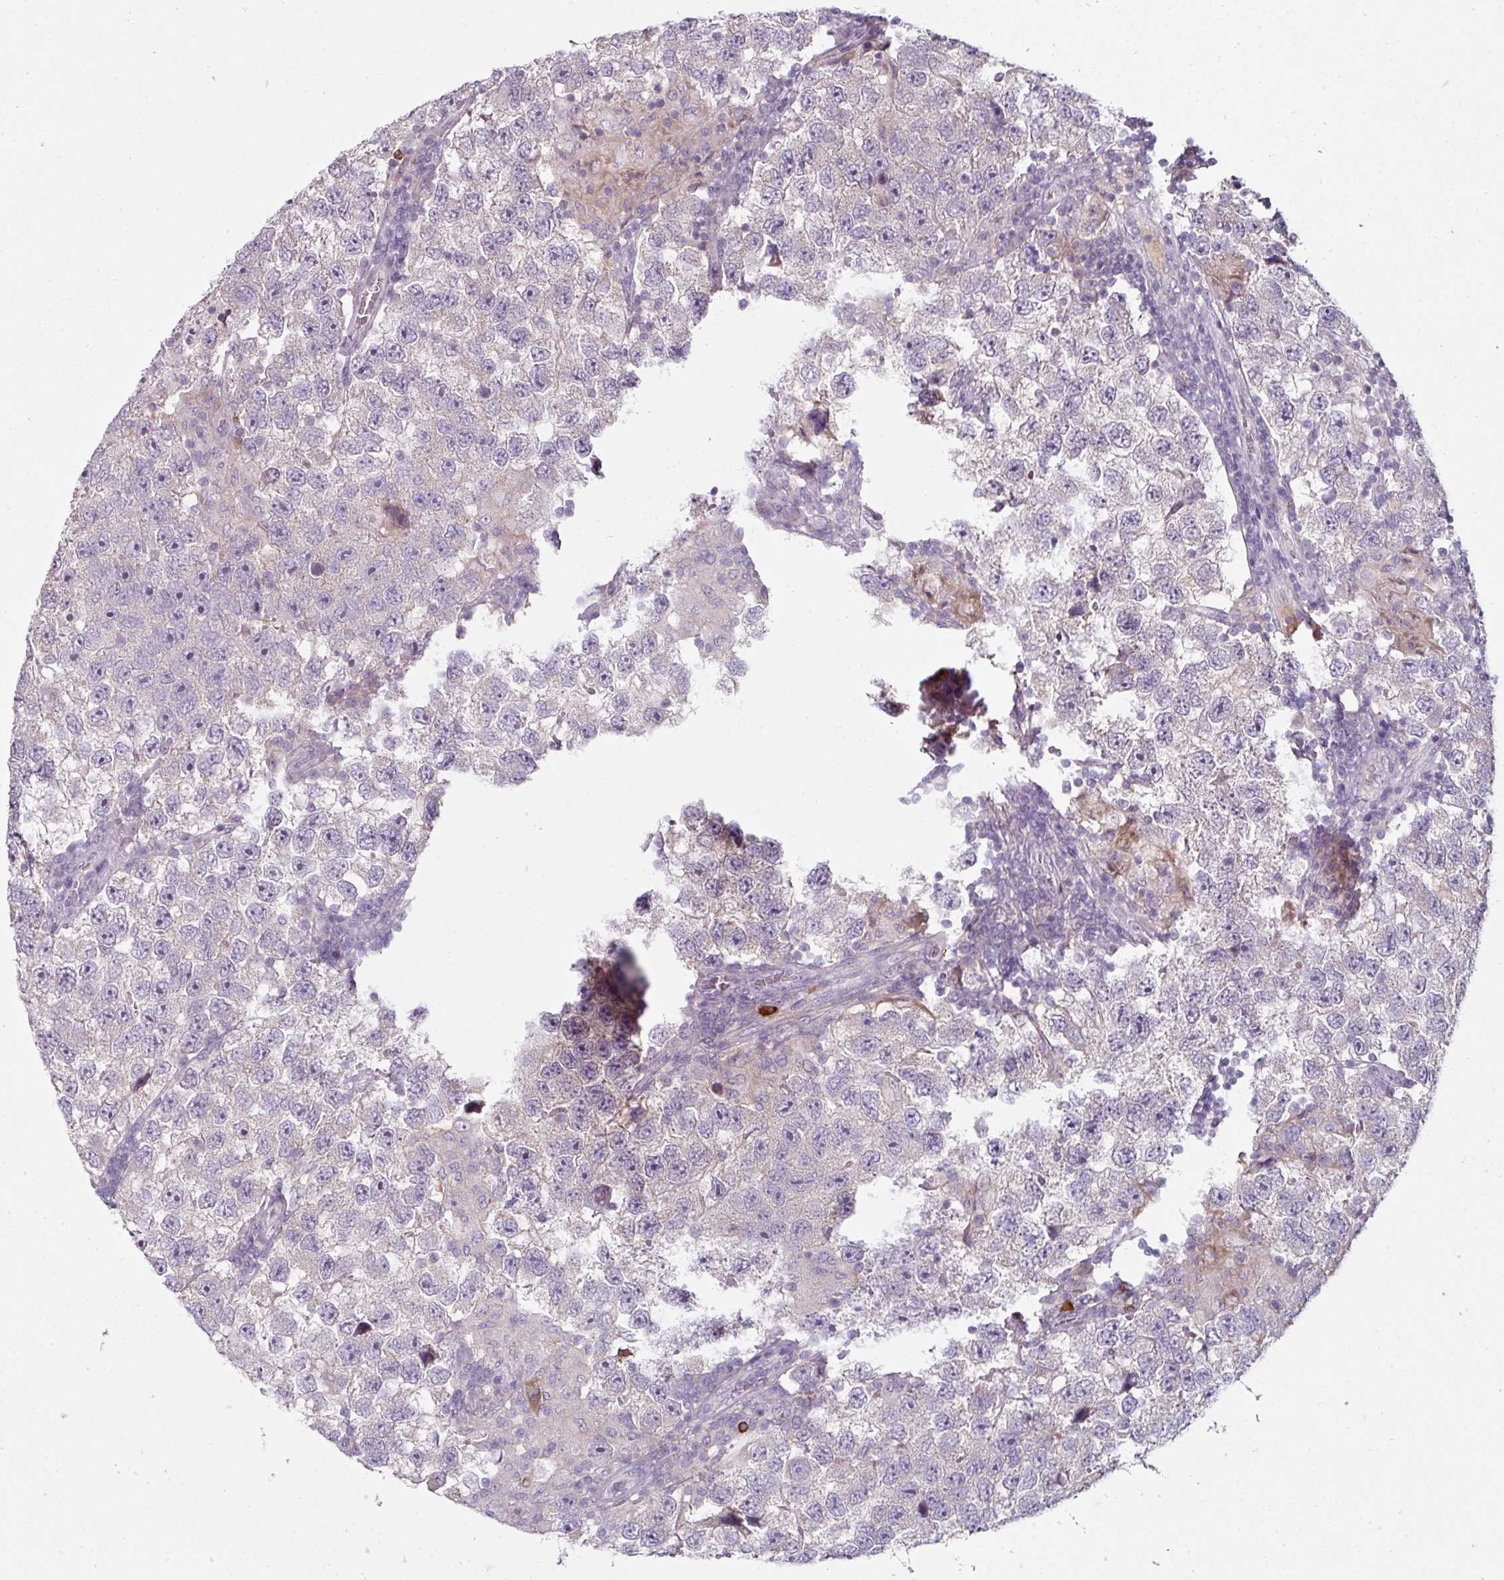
{"staining": {"intensity": "negative", "quantity": "none", "location": "none"}, "tissue": "testis cancer", "cell_type": "Tumor cells", "image_type": "cancer", "snomed": [{"axis": "morphology", "description": "Seminoma, NOS"}, {"axis": "topography", "description": "Testis"}], "caption": "This is an IHC histopathology image of testis cancer (seminoma). There is no staining in tumor cells.", "gene": "FHAD1", "patient": {"sex": "male", "age": 26}}